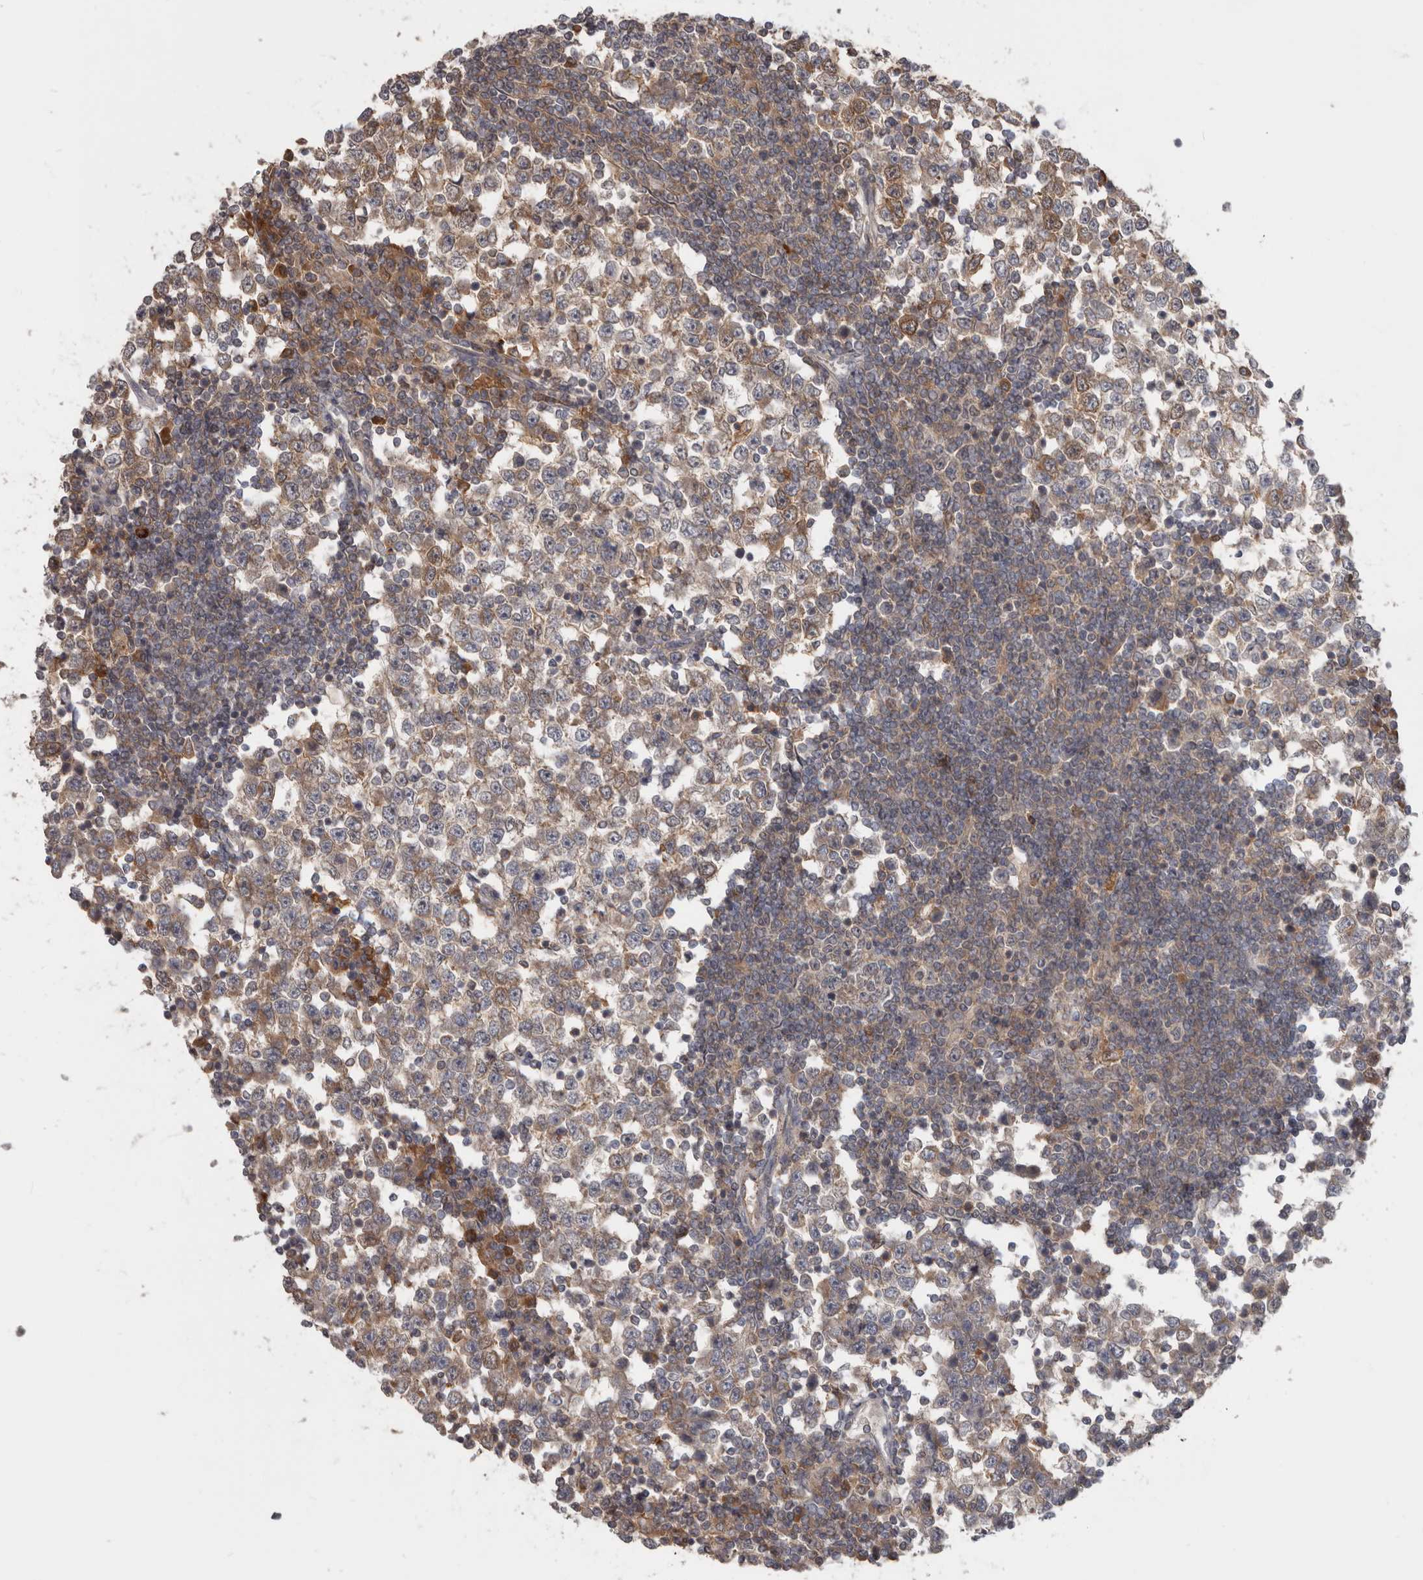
{"staining": {"intensity": "weak", "quantity": ">75%", "location": "cytoplasmic/membranous"}, "tissue": "testis cancer", "cell_type": "Tumor cells", "image_type": "cancer", "snomed": [{"axis": "morphology", "description": "Seminoma, NOS"}, {"axis": "topography", "description": "Testis"}], "caption": "Immunohistochemistry (DAB) staining of testis seminoma reveals weak cytoplasmic/membranous protein expression in about >75% of tumor cells.", "gene": "NMUR1", "patient": {"sex": "male", "age": 65}}